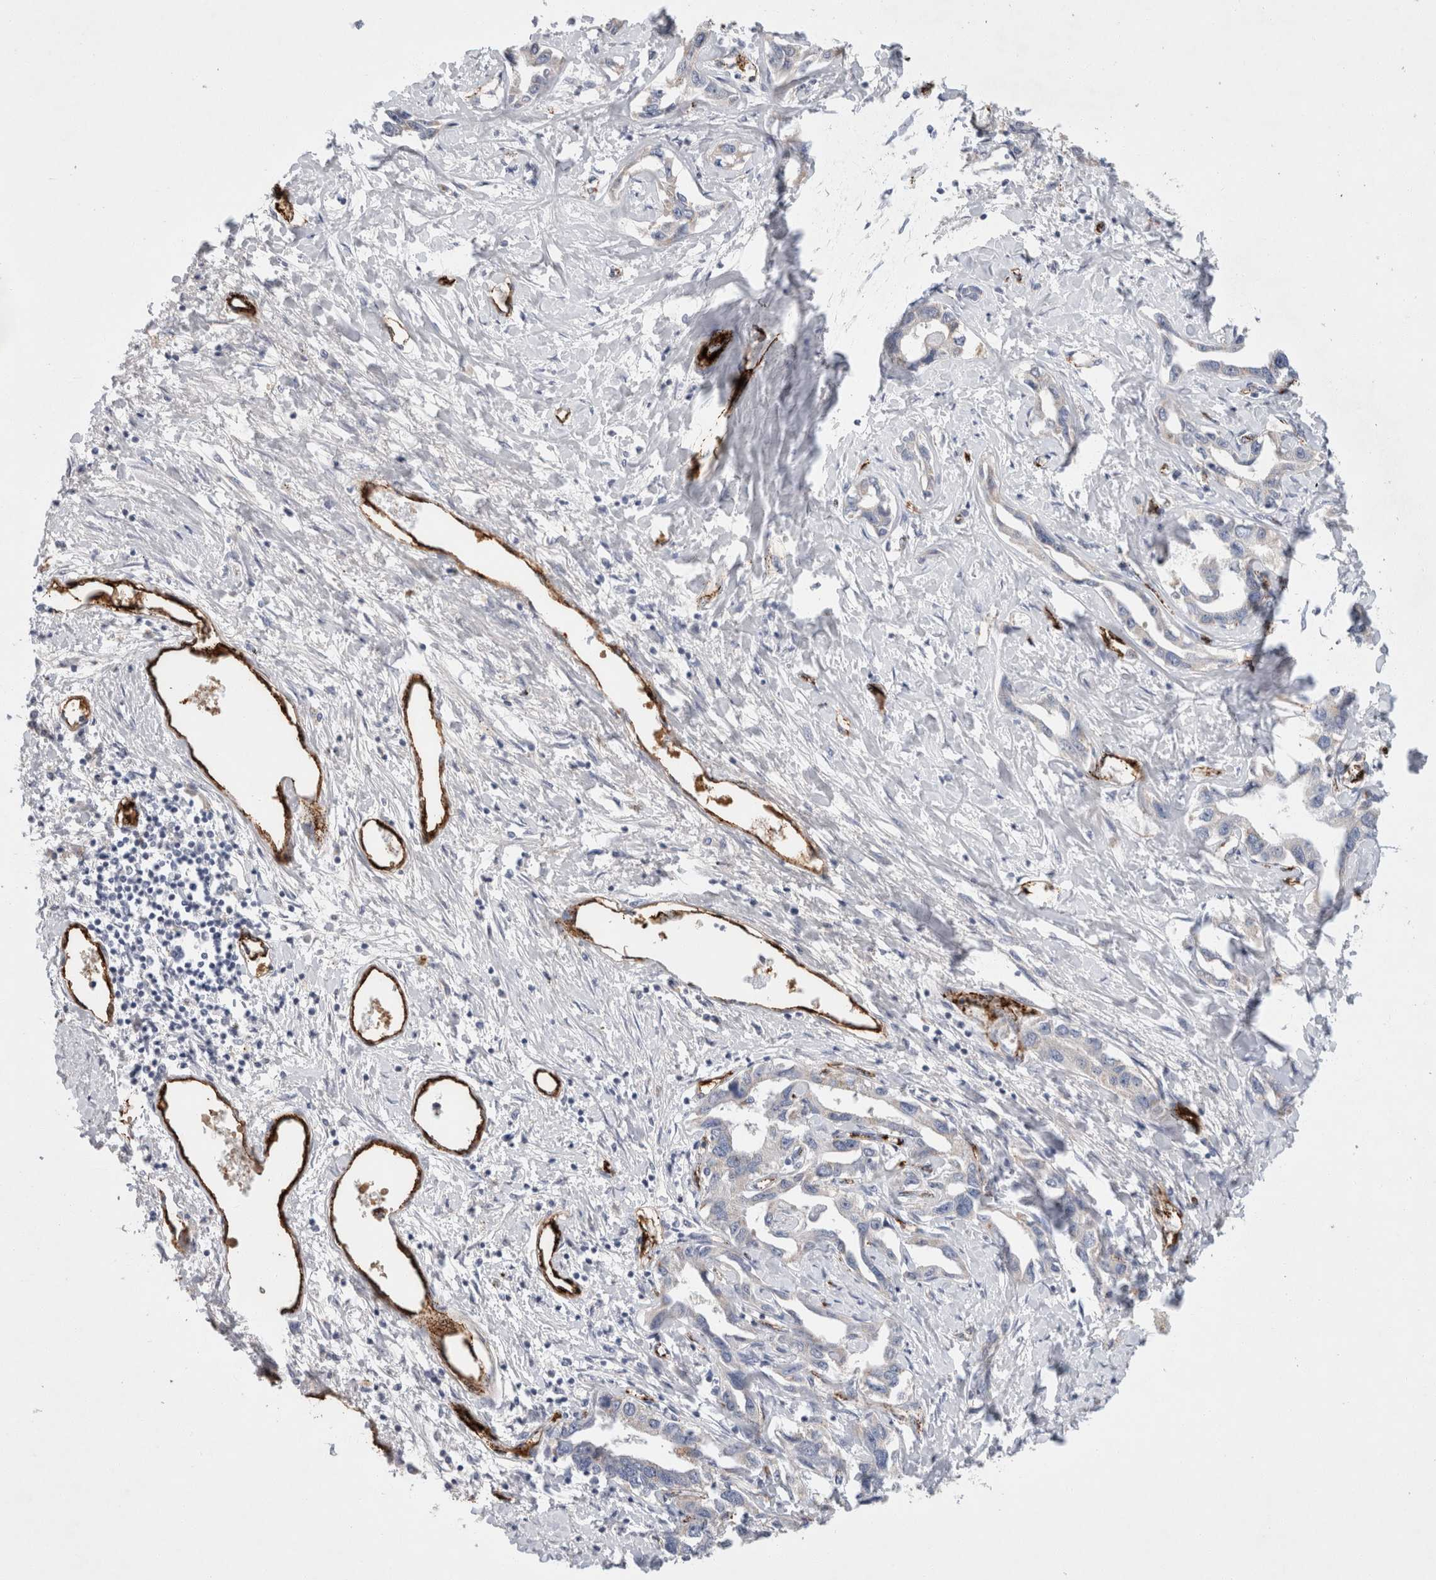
{"staining": {"intensity": "weak", "quantity": "25%-75%", "location": "cytoplasmic/membranous"}, "tissue": "liver cancer", "cell_type": "Tumor cells", "image_type": "cancer", "snomed": [{"axis": "morphology", "description": "Cholangiocarcinoma"}, {"axis": "topography", "description": "Liver"}], "caption": "Human liver cancer (cholangiocarcinoma) stained with a protein marker exhibits weak staining in tumor cells.", "gene": "IARS2", "patient": {"sex": "male", "age": 59}}